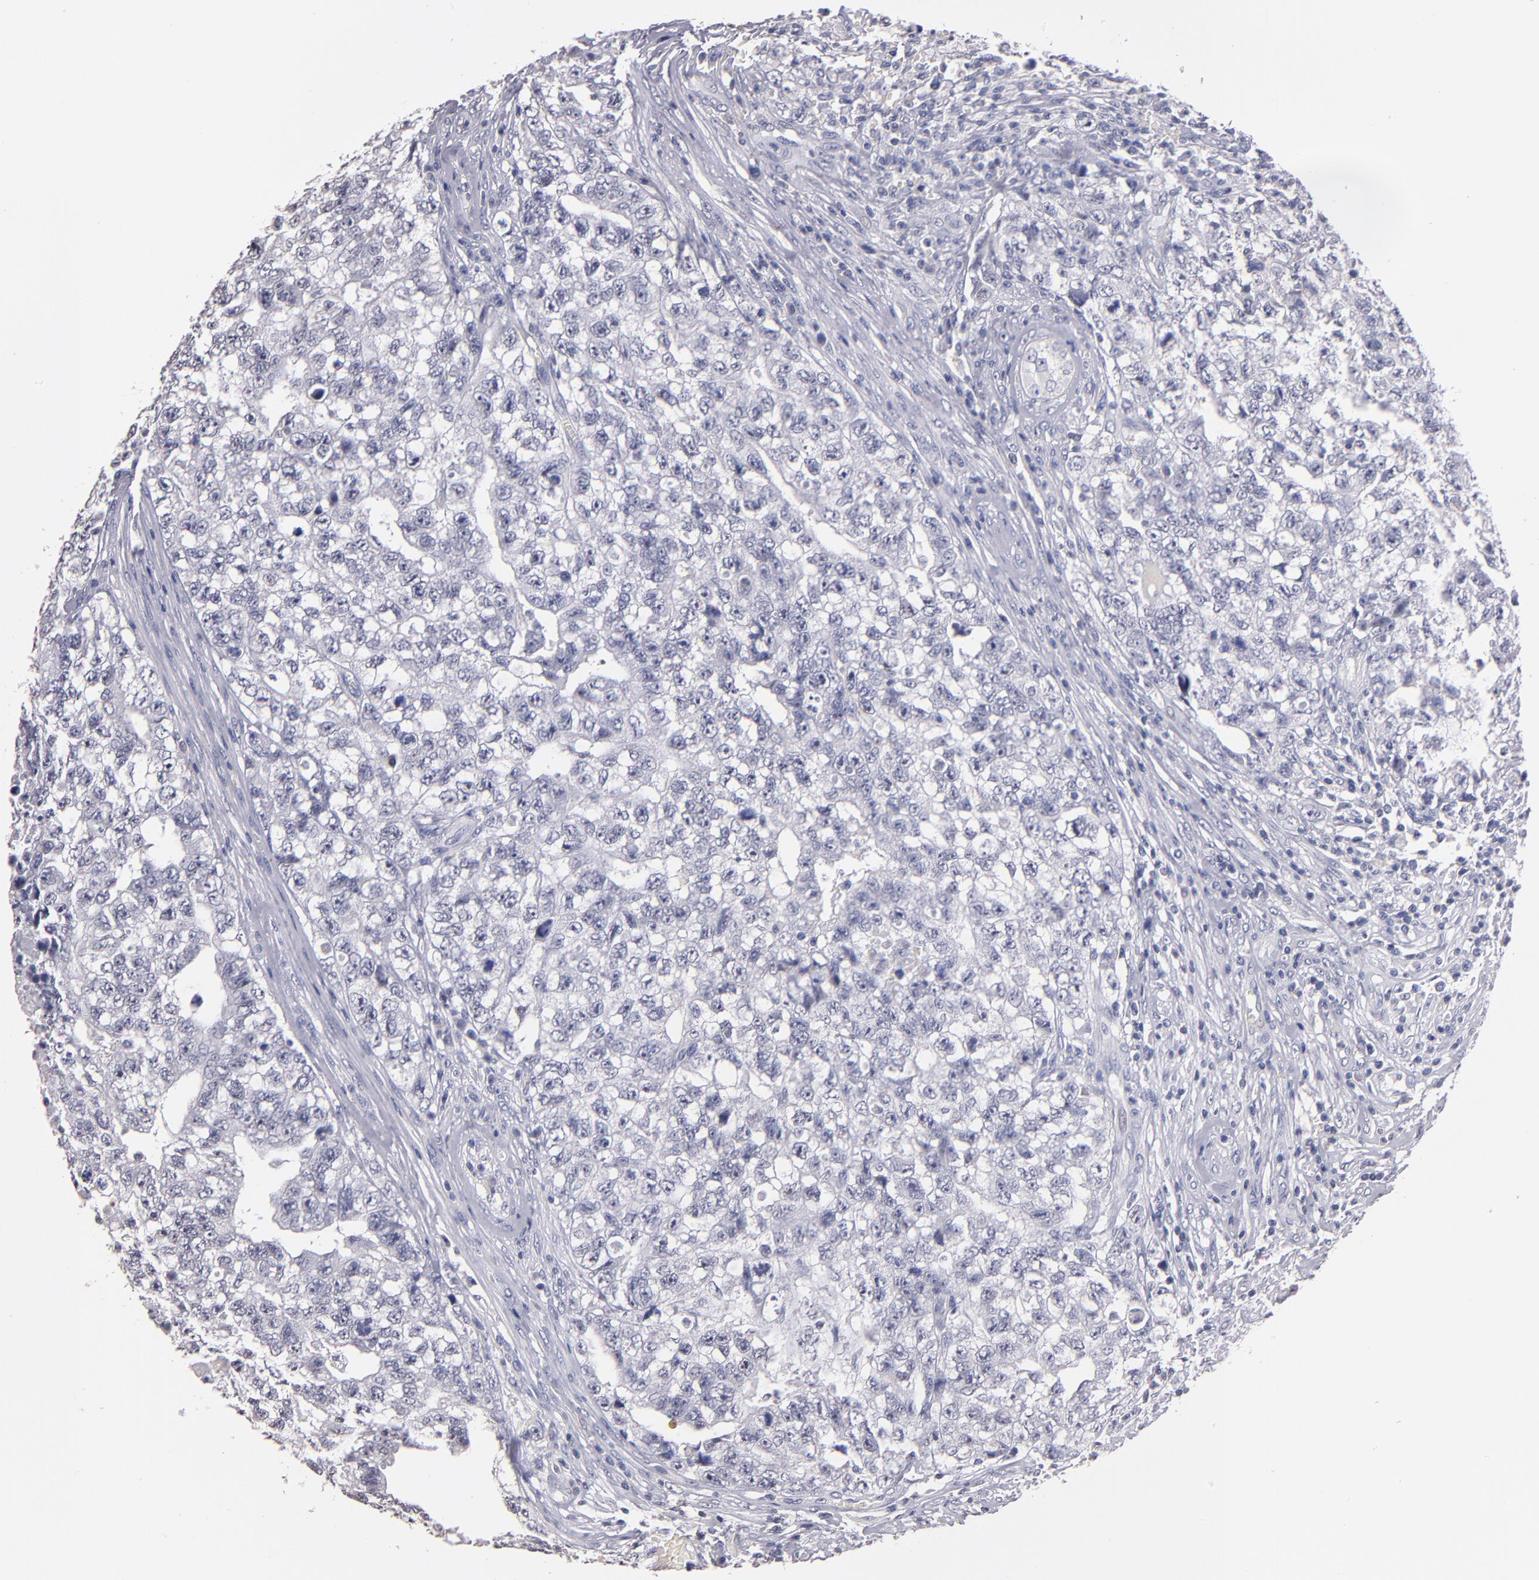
{"staining": {"intensity": "negative", "quantity": "none", "location": "none"}, "tissue": "testis cancer", "cell_type": "Tumor cells", "image_type": "cancer", "snomed": [{"axis": "morphology", "description": "Carcinoma, Embryonal, NOS"}, {"axis": "topography", "description": "Testis"}], "caption": "Immunohistochemistry of testis cancer (embryonal carcinoma) shows no expression in tumor cells. Nuclei are stained in blue.", "gene": "SOX10", "patient": {"sex": "male", "age": 31}}